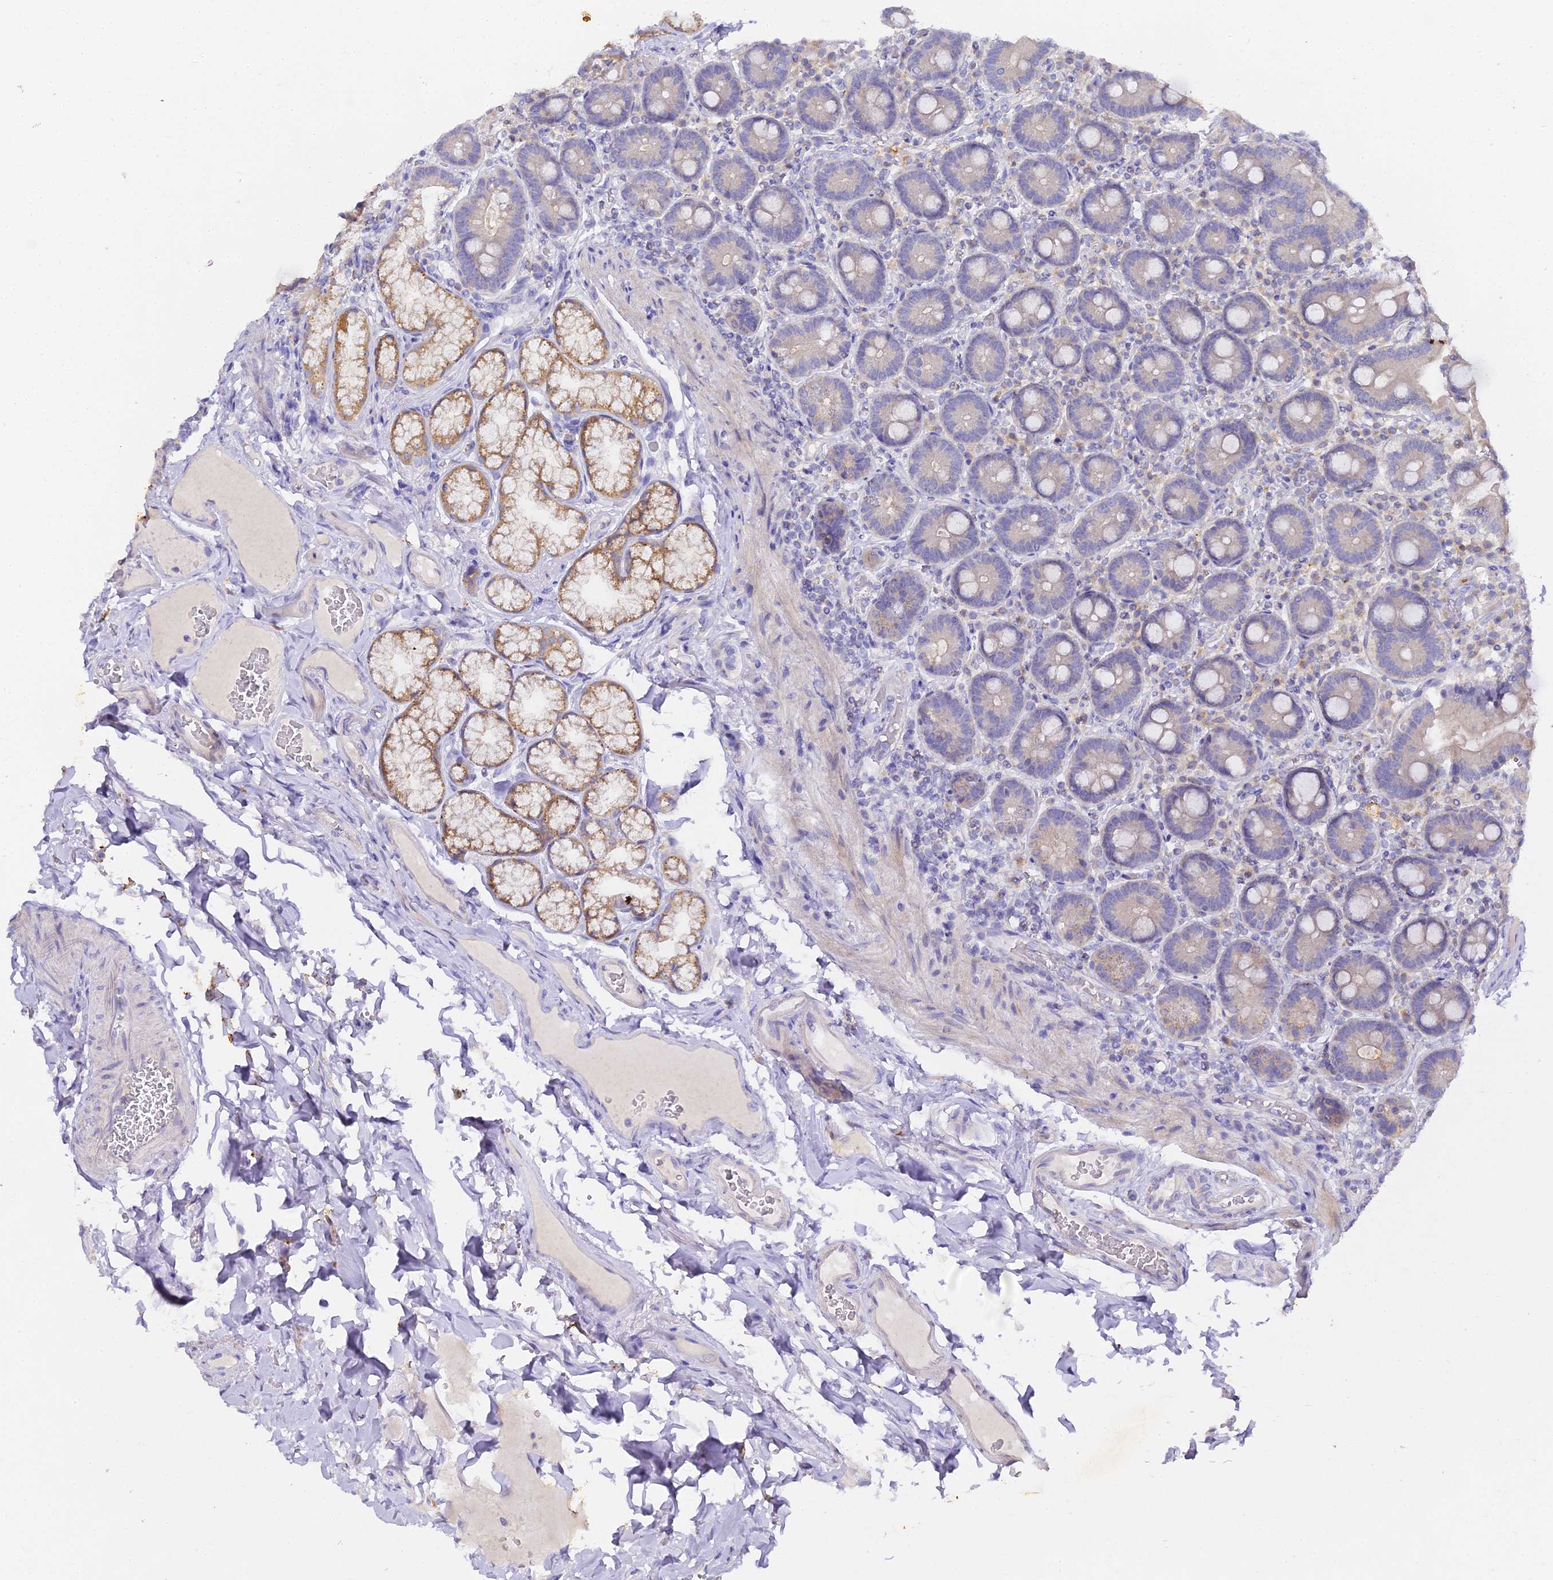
{"staining": {"intensity": "strong", "quantity": "25%-75%", "location": "cytoplasmic/membranous"}, "tissue": "duodenum", "cell_type": "Glandular cells", "image_type": "normal", "snomed": [{"axis": "morphology", "description": "Normal tissue, NOS"}, {"axis": "topography", "description": "Duodenum"}], "caption": "Duodenum stained with a brown dye reveals strong cytoplasmic/membranous positive positivity in about 25%-75% of glandular cells.", "gene": "DONSON", "patient": {"sex": "female", "age": 62}}